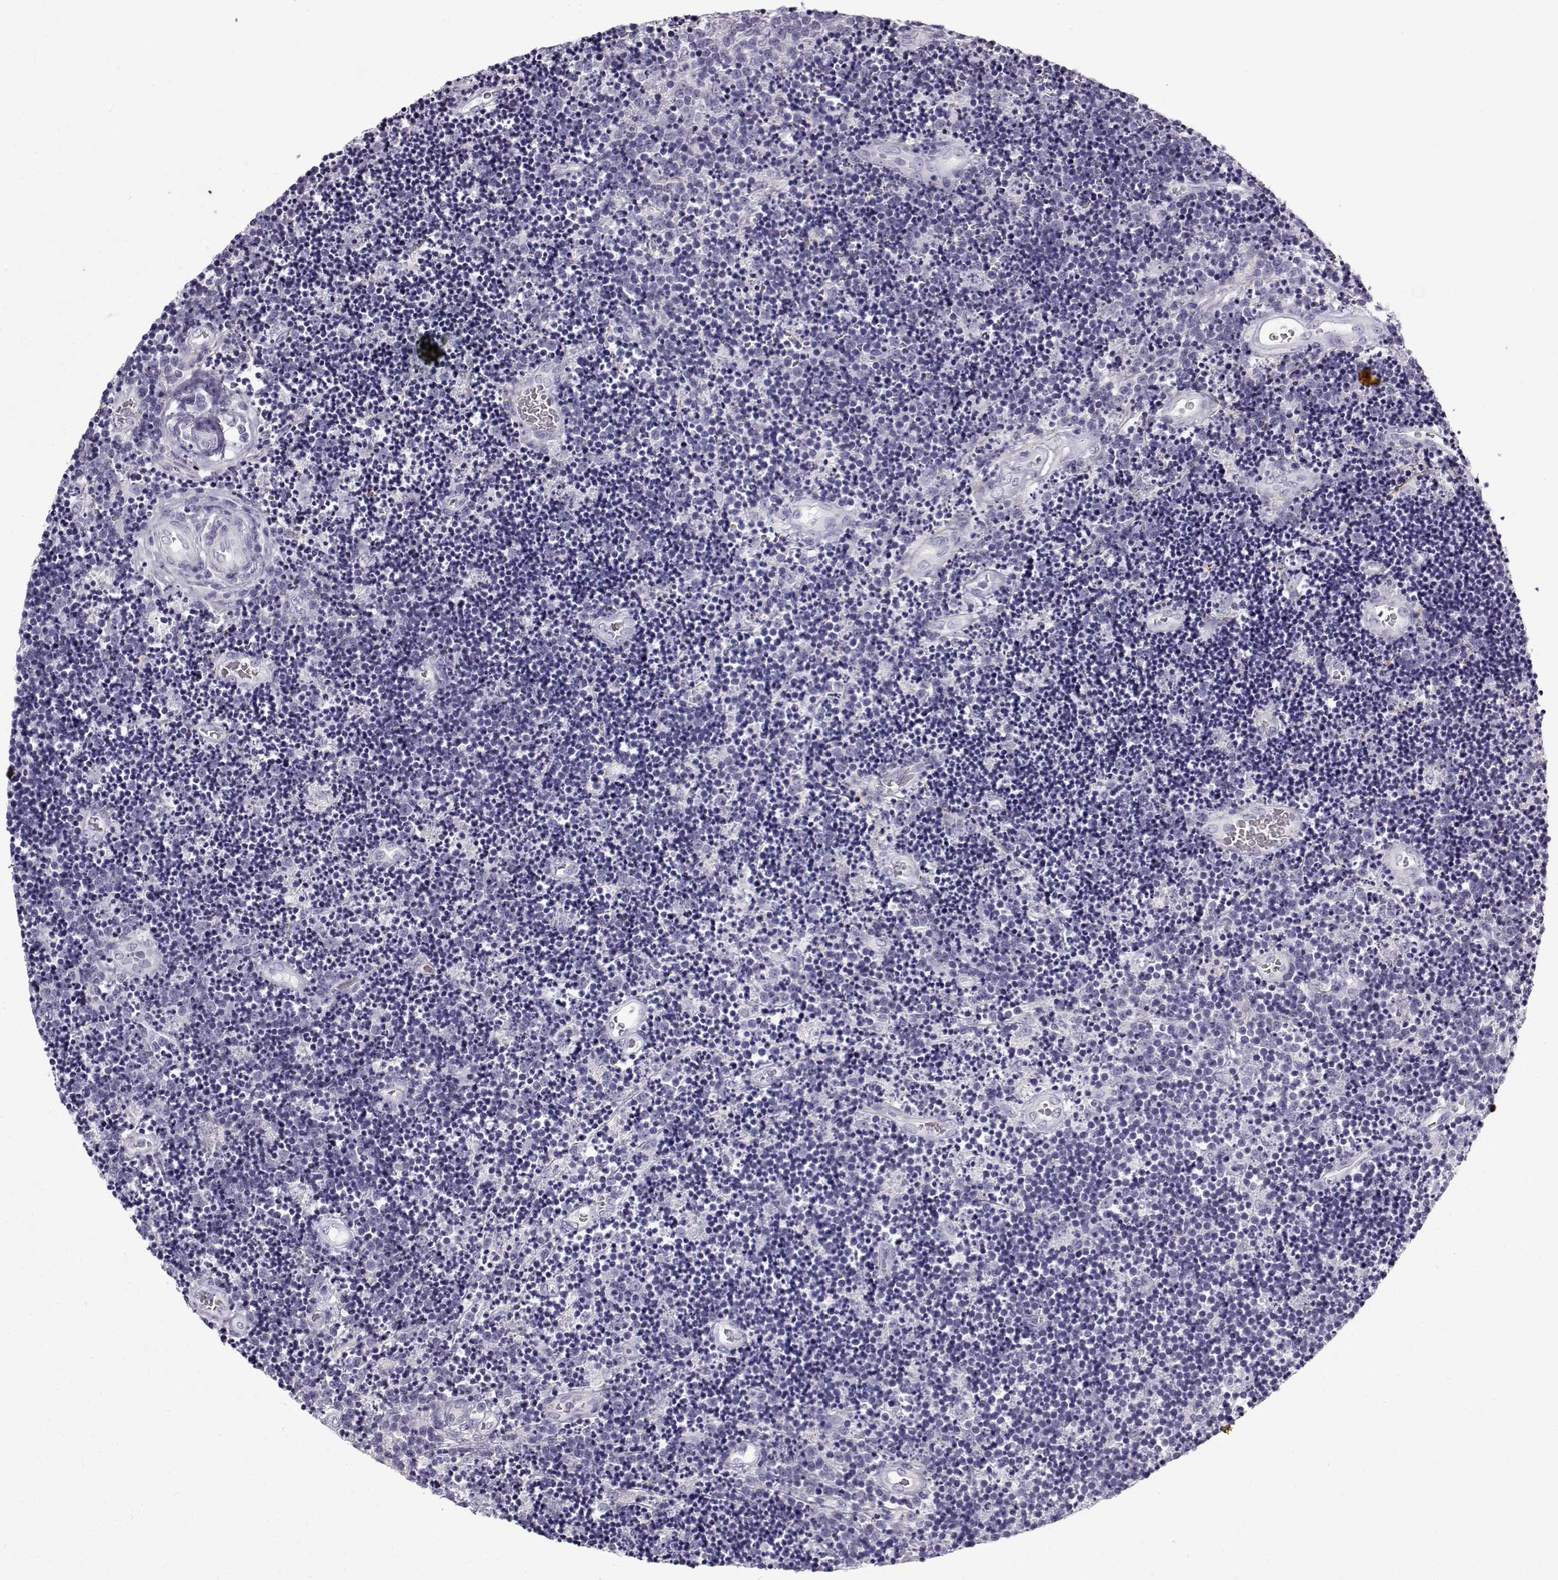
{"staining": {"intensity": "negative", "quantity": "none", "location": "none"}, "tissue": "lymphoma", "cell_type": "Tumor cells", "image_type": "cancer", "snomed": [{"axis": "morphology", "description": "Malignant lymphoma, non-Hodgkin's type, Low grade"}, {"axis": "topography", "description": "Brain"}], "caption": "Immunohistochemistry (IHC) of human malignant lymphoma, non-Hodgkin's type (low-grade) exhibits no staining in tumor cells.", "gene": "GTSF1L", "patient": {"sex": "female", "age": 66}}